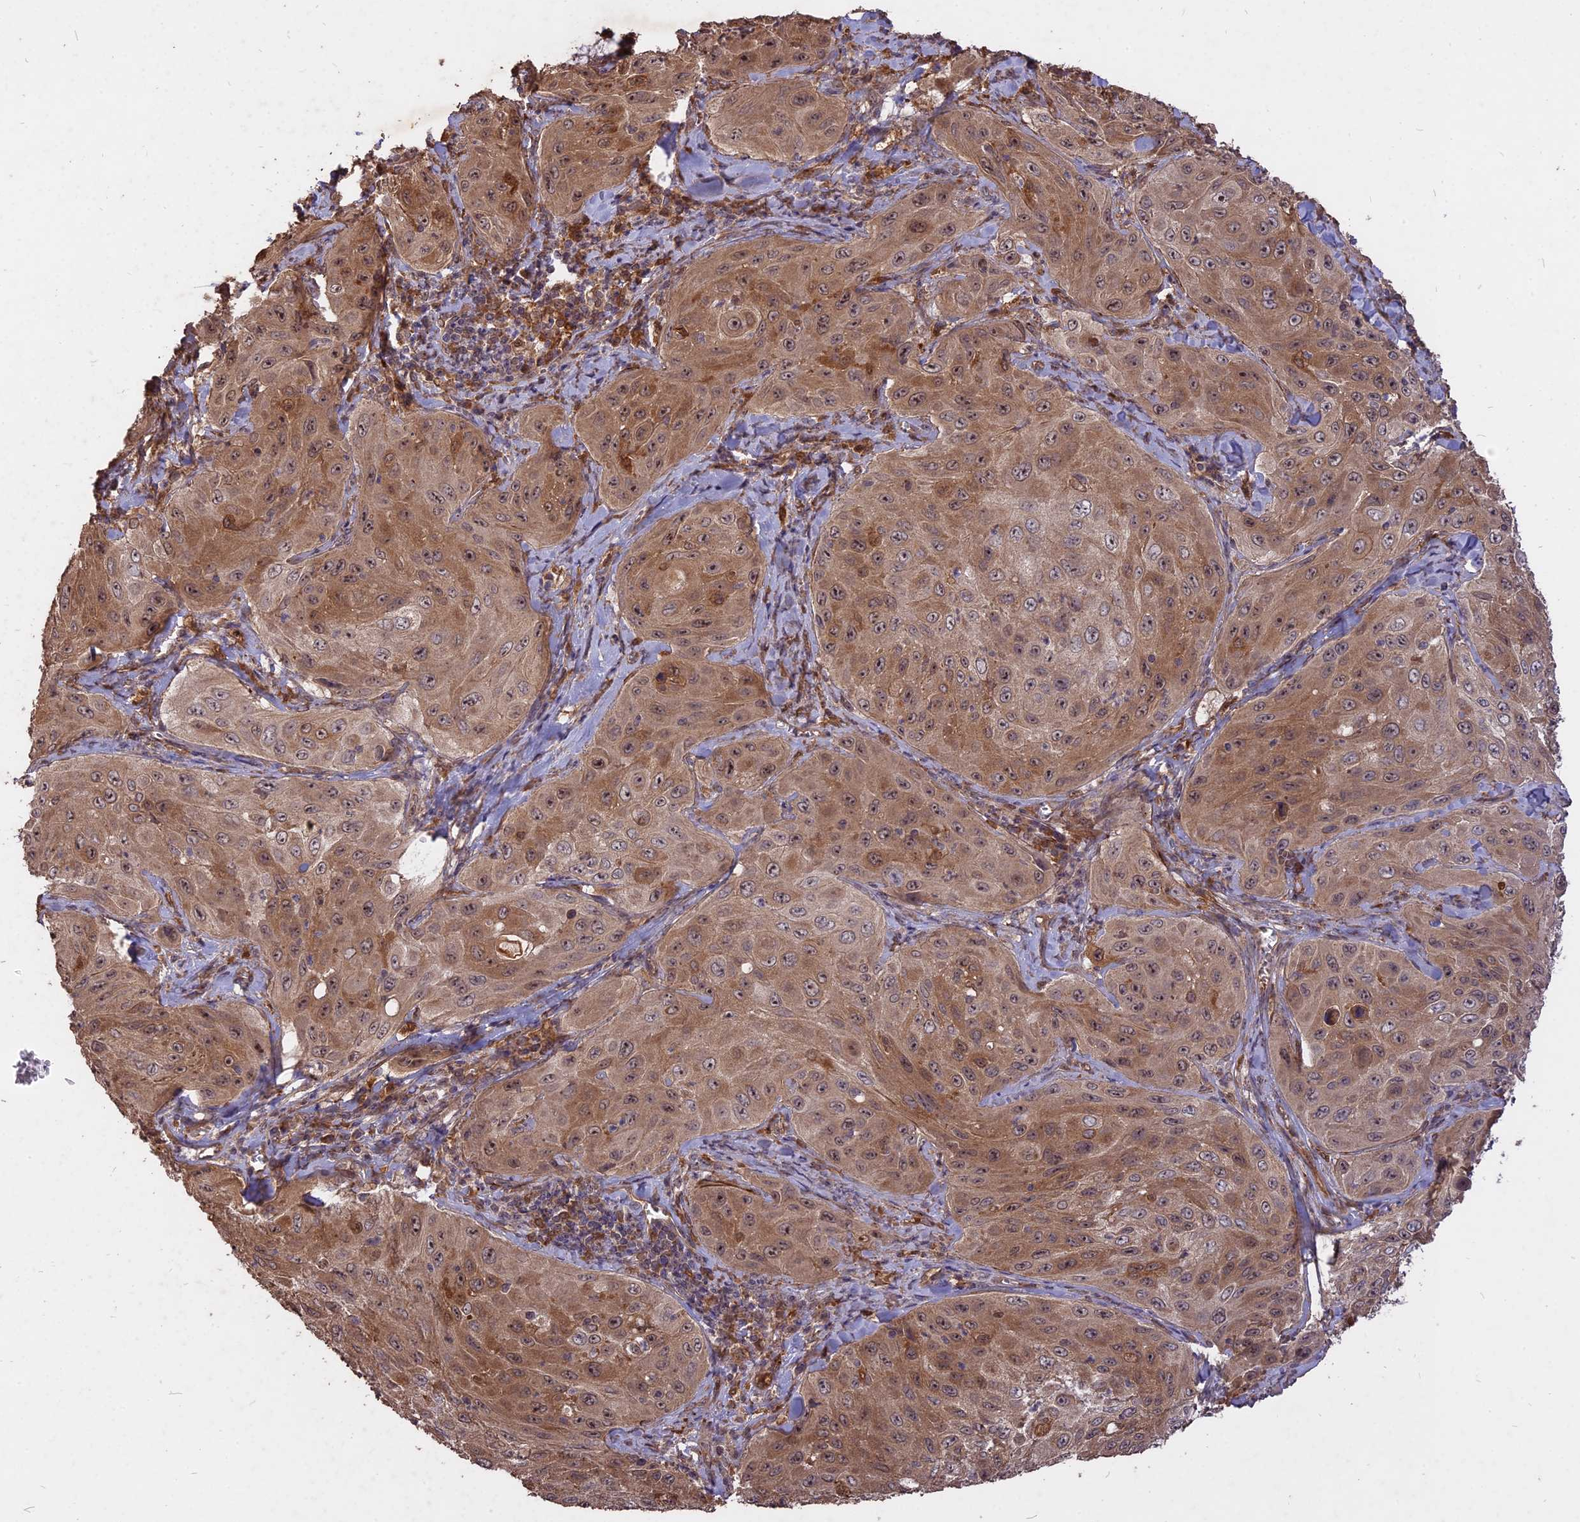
{"staining": {"intensity": "moderate", "quantity": ">75%", "location": "cytoplasmic/membranous"}, "tissue": "cervical cancer", "cell_type": "Tumor cells", "image_type": "cancer", "snomed": [{"axis": "morphology", "description": "Squamous cell carcinoma, NOS"}, {"axis": "topography", "description": "Cervix"}], "caption": "Immunohistochemical staining of squamous cell carcinoma (cervical) displays medium levels of moderate cytoplasmic/membranous protein staining in approximately >75% of tumor cells. The protein of interest is stained brown, and the nuclei are stained in blue (DAB (3,3'-diaminobenzidine) IHC with brightfield microscopy, high magnification).", "gene": "SAC3D1", "patient": {"sex": "female", "age": 42}}